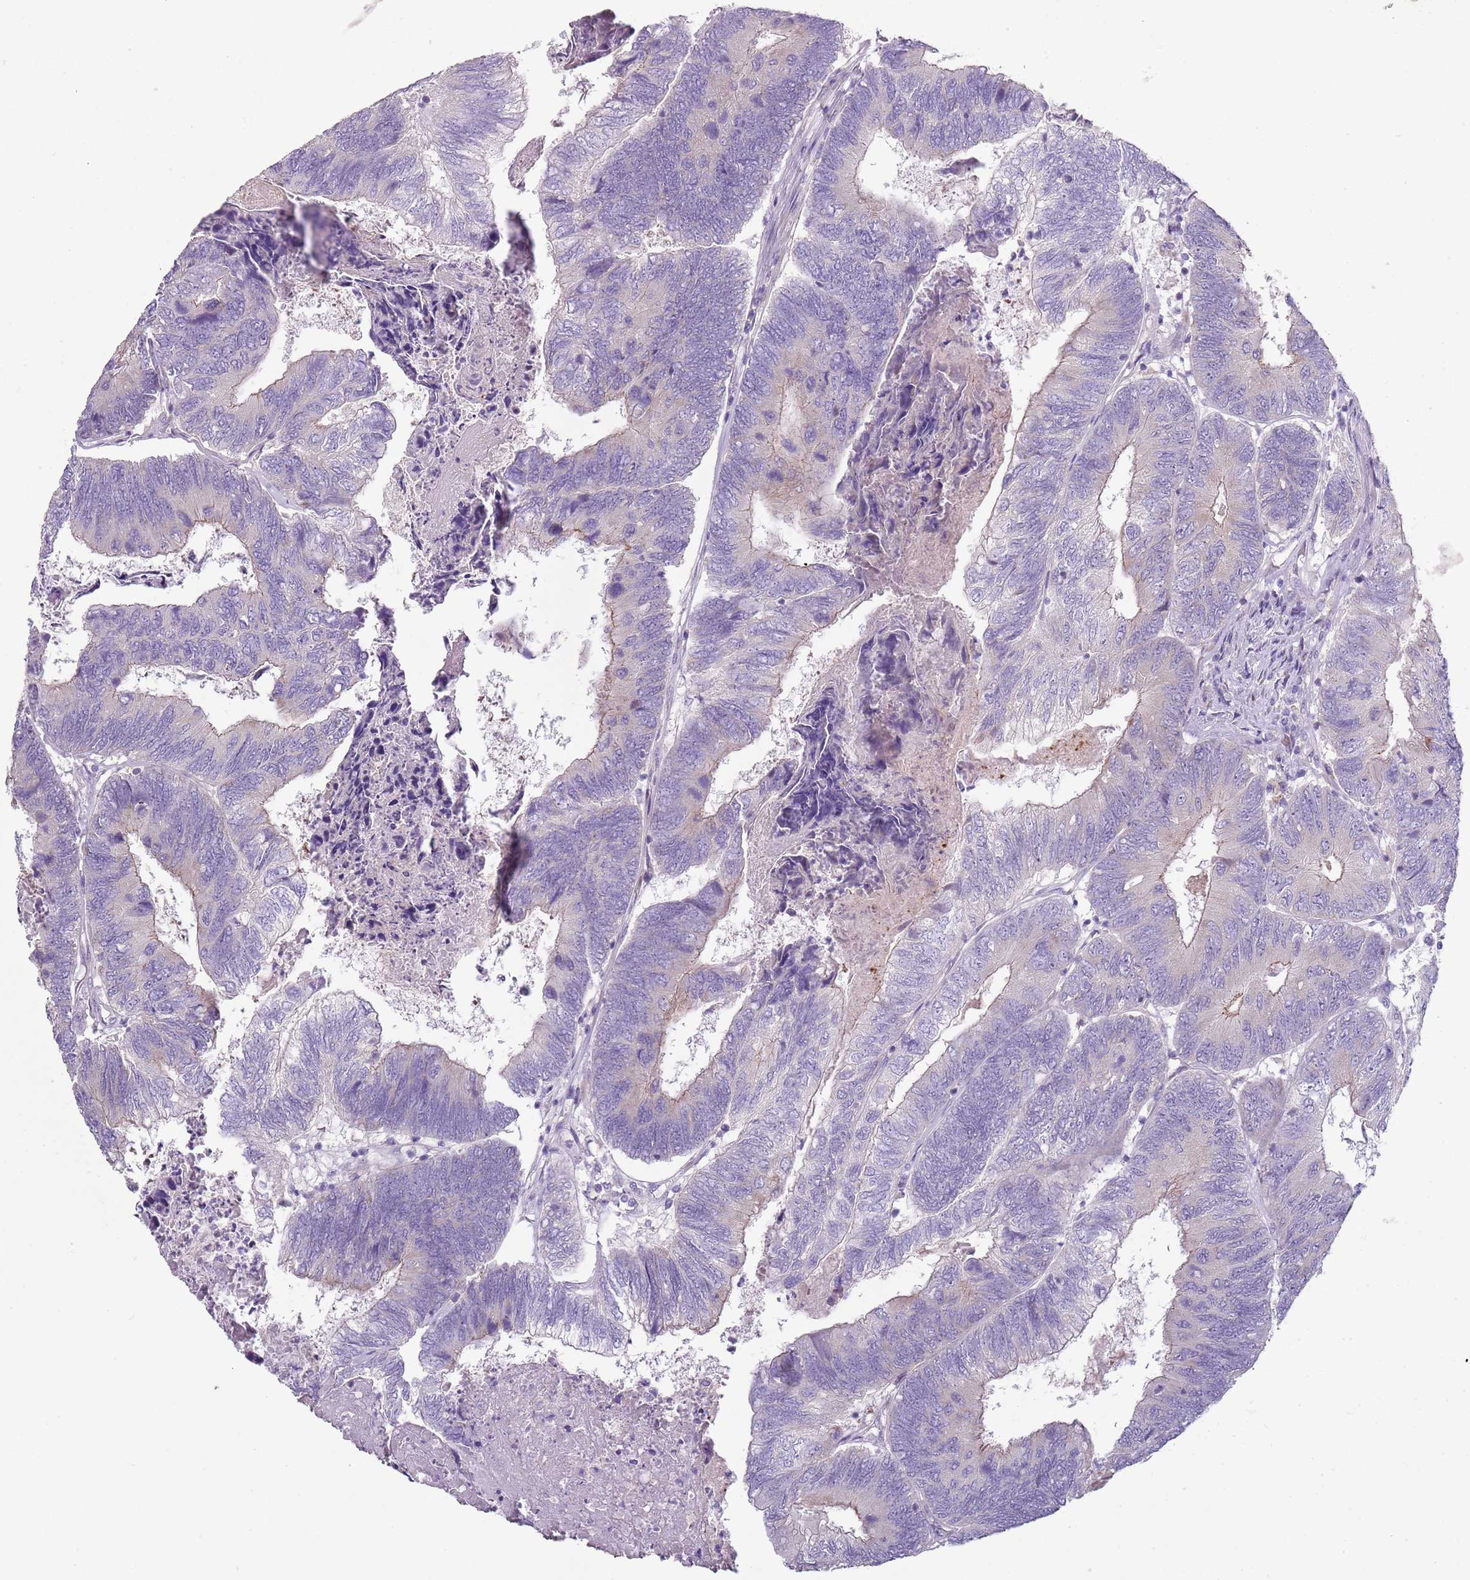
{"staining": {"intensity": "negative", "quantity": "none", "location": "none"}, "tissue": "colorectal cancer", "cell_type": "Tumor cells", "image_type": "cancer", "snomed": [{"axis": "morphology", "description": "Adenocarcinoma, NOS"}, {"axis": "topography", "description": "Colon"}], "caption": "This is a image of immunohistochemistry (IHC) staining of colorectal cancer, which shows no expression in tumor cells. (Immunohistochemistry (ihc), brightfield microscopy, high magnification).", "gene": "ZNF583", "patient": {"sex": "female", "age": 67}}